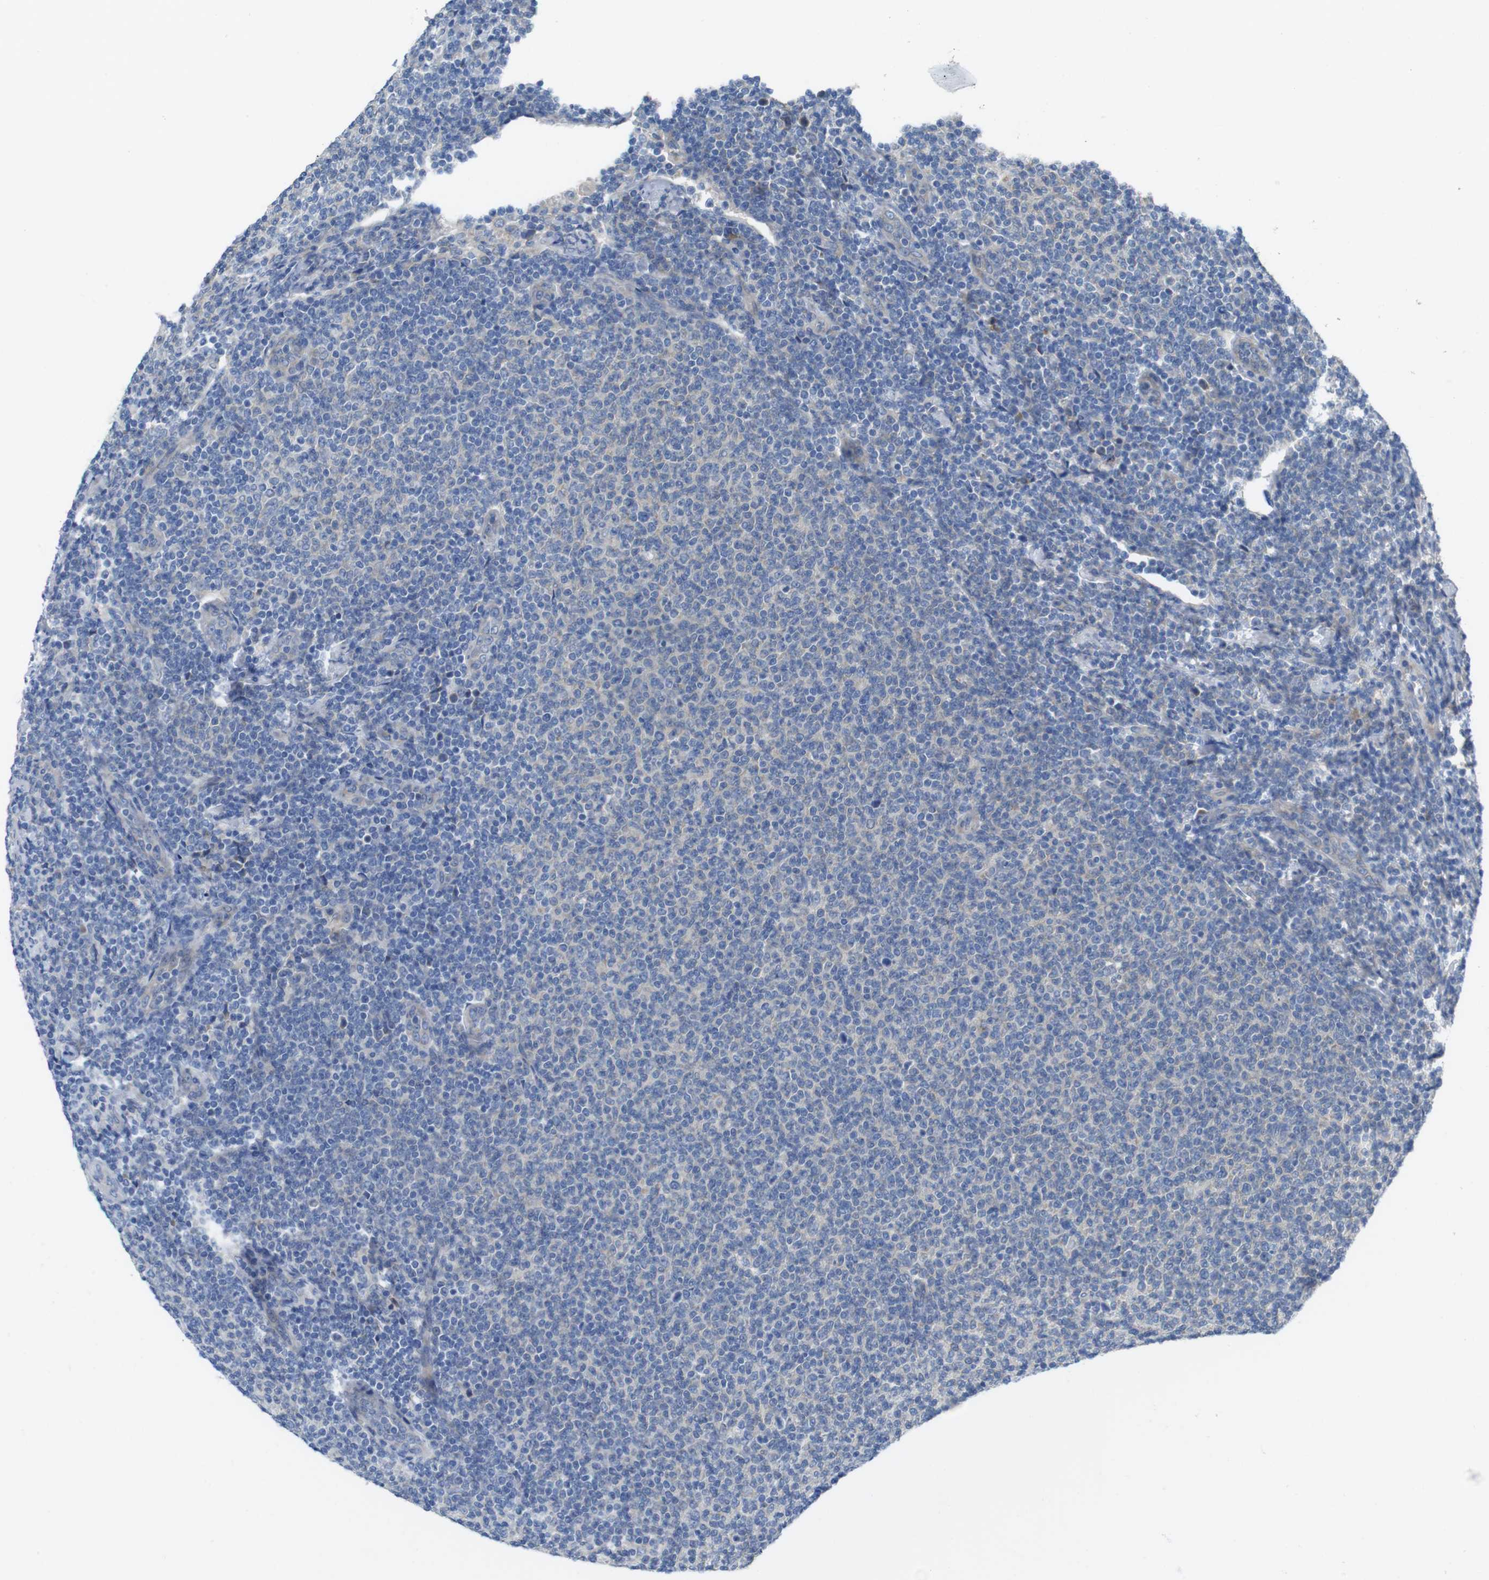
{"staining": {"intensity": "negative", "quantity": "none", "location": "none"}, "tissue": "lymphoma", "cell_type": "Tumor cells", "image_type": "cancer", "snomed": [{"axis": "morphology", "description": "Malignant lymphoma, non-Hodgkin's type, Low grade"}, {"axis": "topography", "description": "Lymph node"}], "caption": "There is no significant staining in tumor cells of lymphoma. Nuclei are stained in blue.", "gene": "TMEM234", "patient": {"sex": "male", "age": 66}}